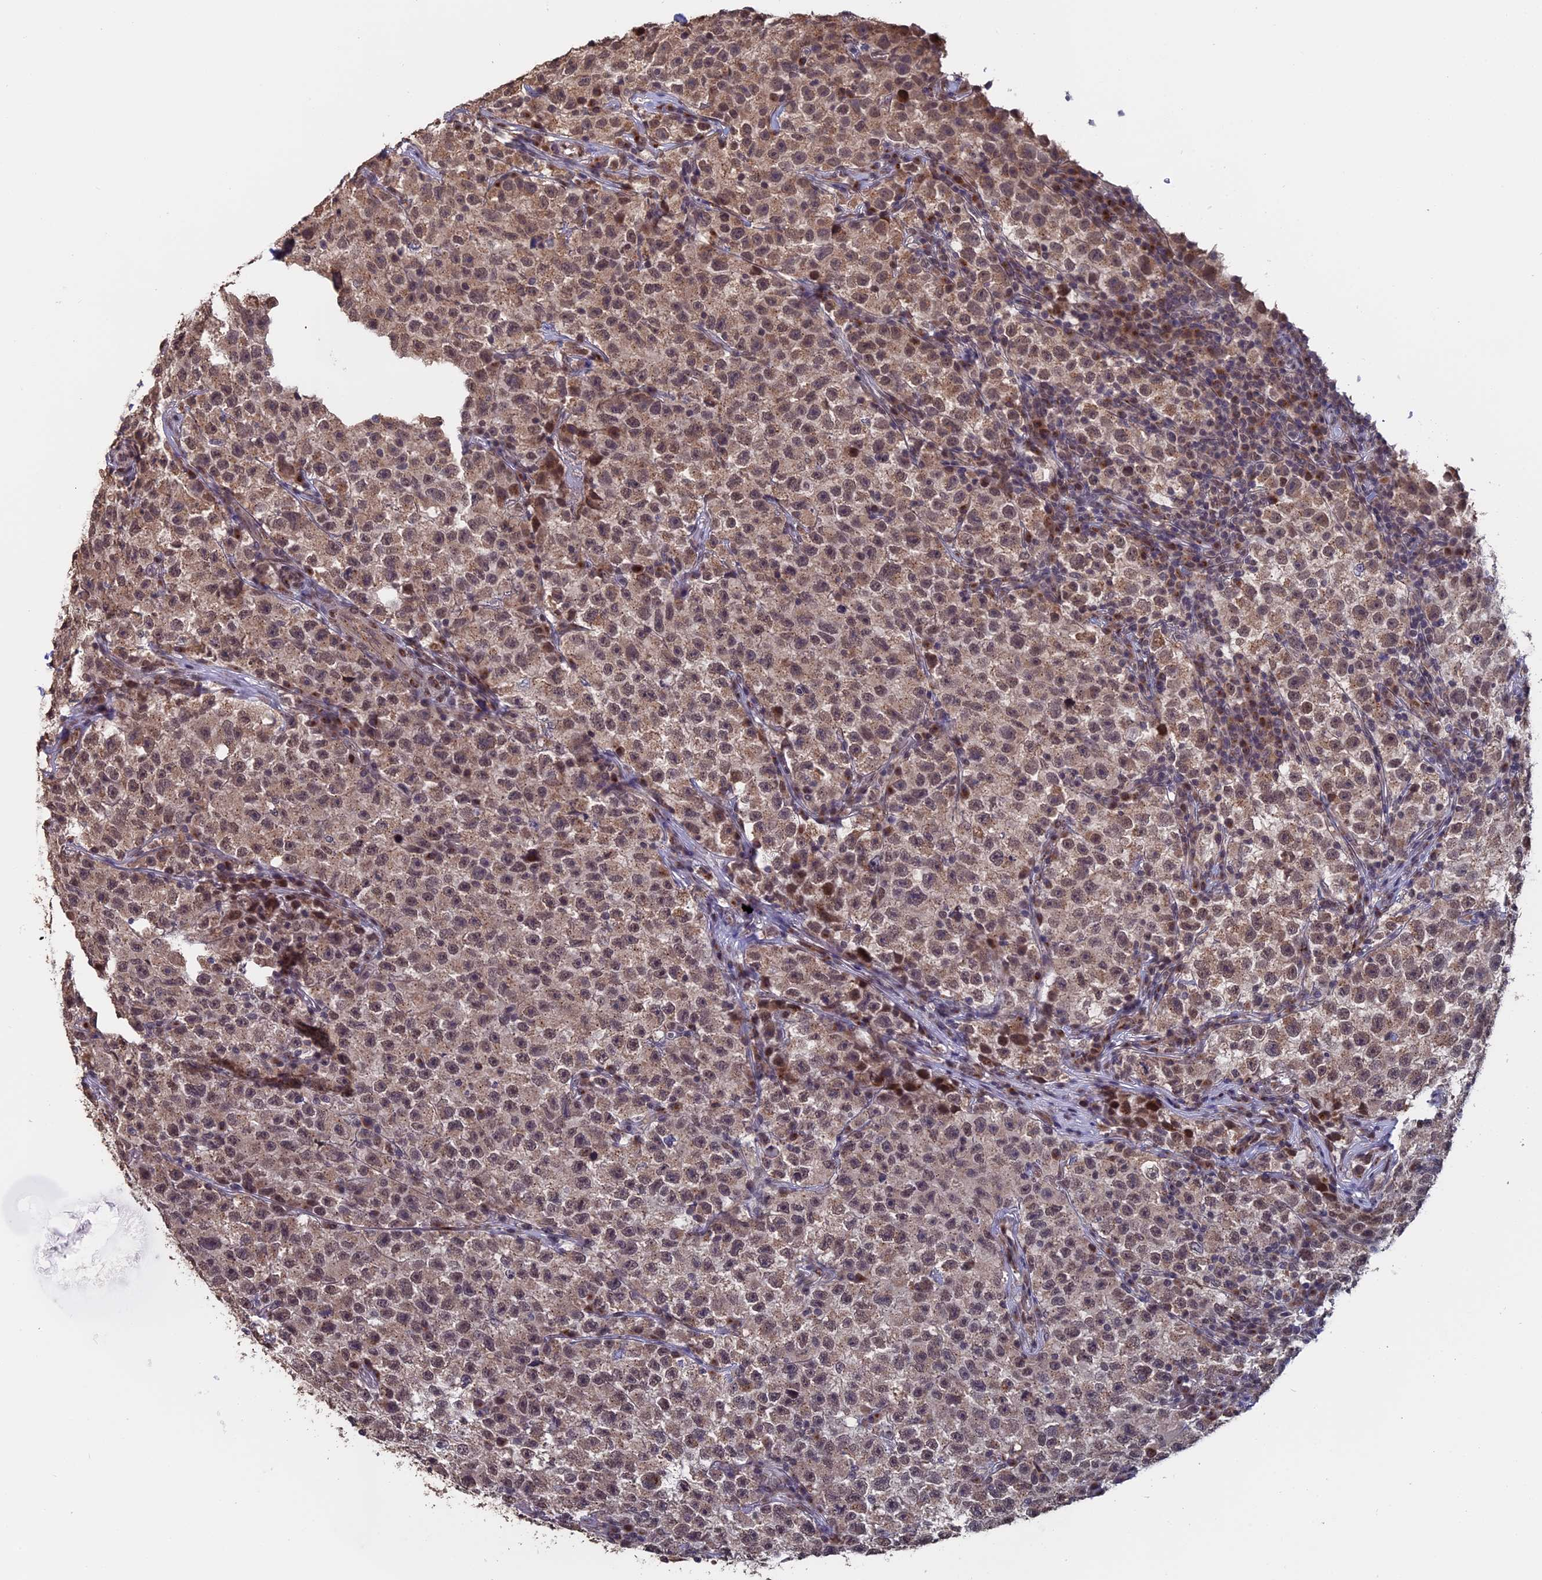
{"staining": {"intensity": "moderate", "quantity": ">75%", "location": "cytoplasmic/membranous,nuclear"}, "tissue": "testis cancer", "cell_type": "Tumor cells", "image_type": "cancer", "snomed": [{"axis": "morphology", "description": "Seminoma, NOS"}, {"axis": "topography", "description": "Testis"}], "caption": "Human seminoma (testis) stained with a protein marker shows moderate staining in tumor cells.", "gene": "PIGQ", "patient": {"sex": "male", "age": 22}}